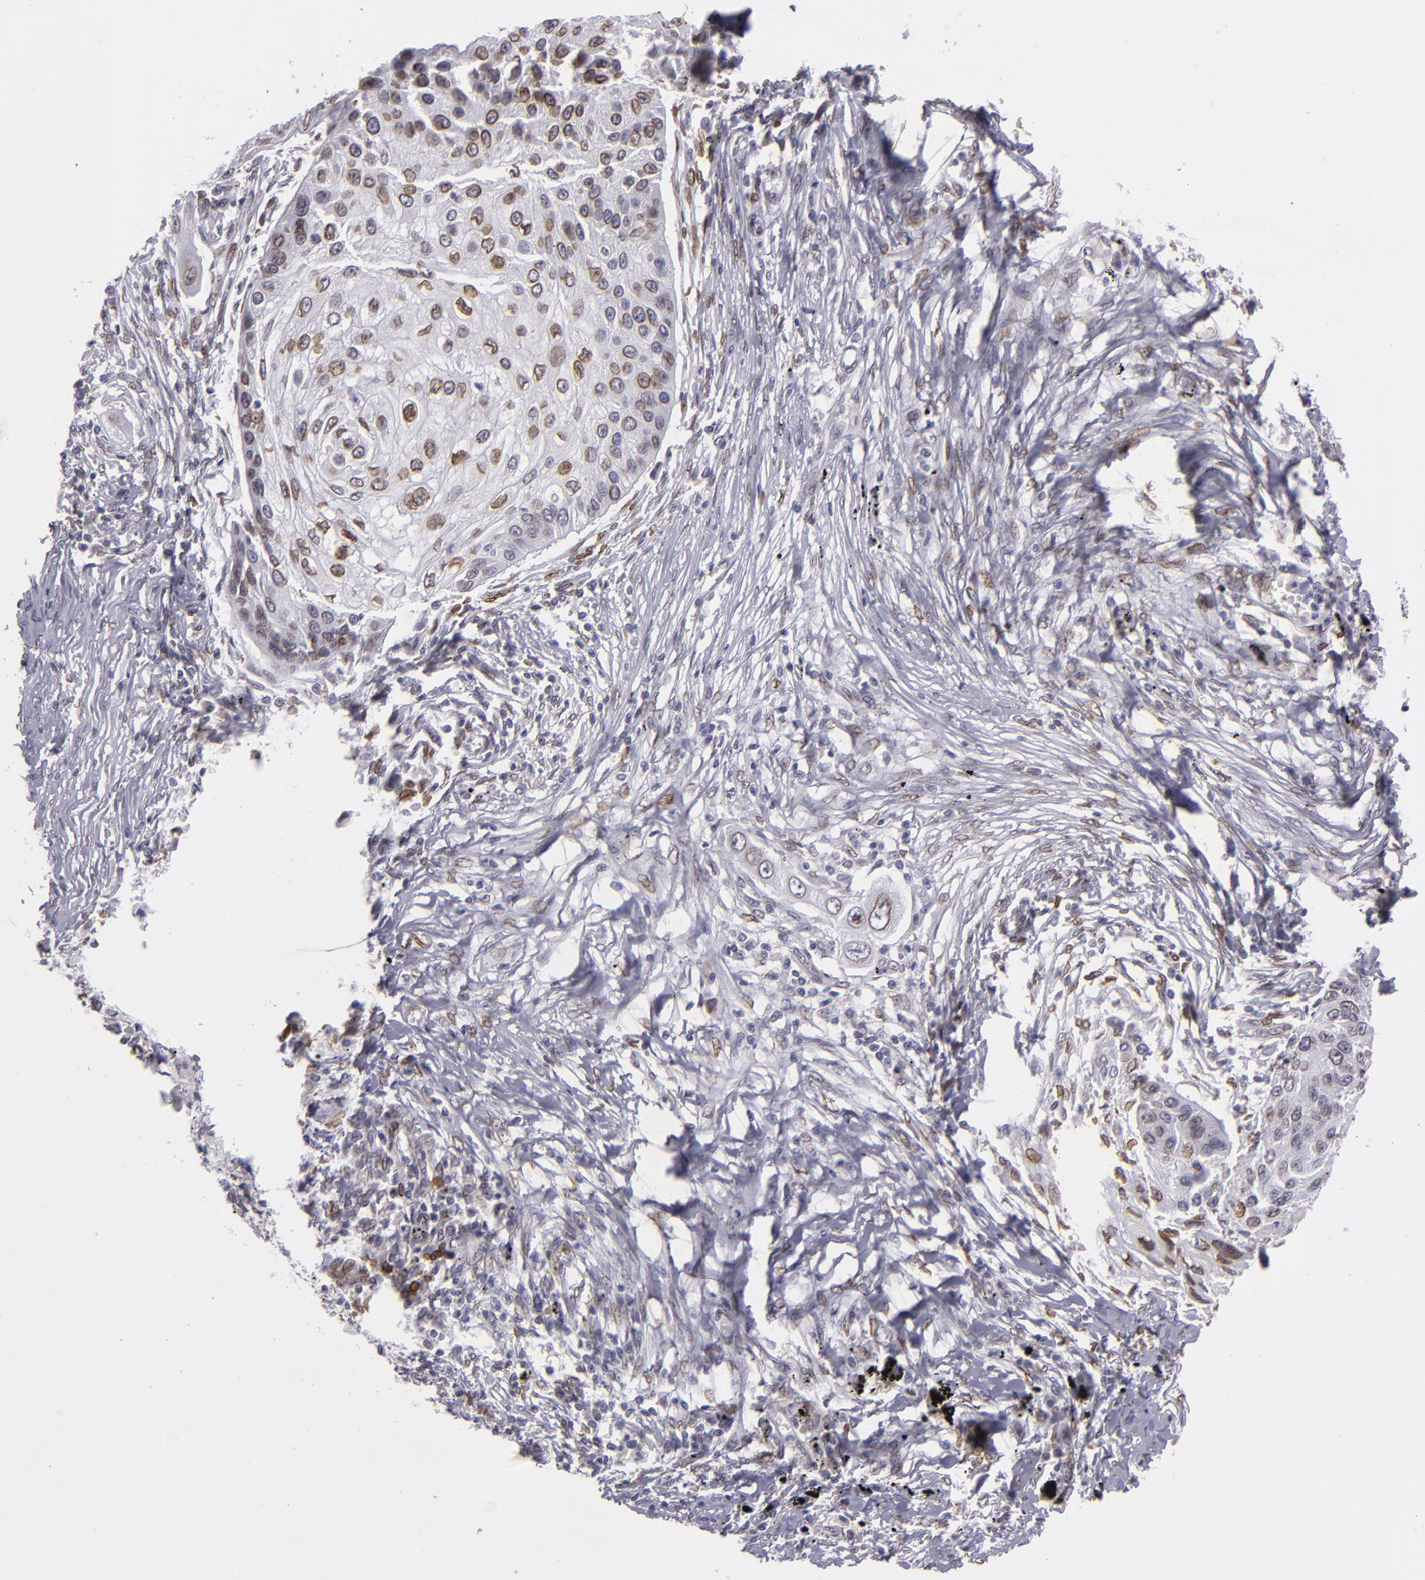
{"staining": {"intensity": "moderate", "quantity": "25%-75%", "location": "nuclear"}, "tissue": "lung cancer", "cell_type": "Tumor cells", "image_type": "cancer", "snomed": [{"axis": "morphology", "description": "Squamous cell carcinoma, NOS"}, {"axis": "topography", "description": "Lung"}], "caption": "This histopathology image displays immunohistochemistry (IHC) staining of lung cancer, with medium moderate nuclear staining in approximately 25%-75% of tumor cells.", "gene": "EMD", "patient": {"sex": "male", "age": 71}}